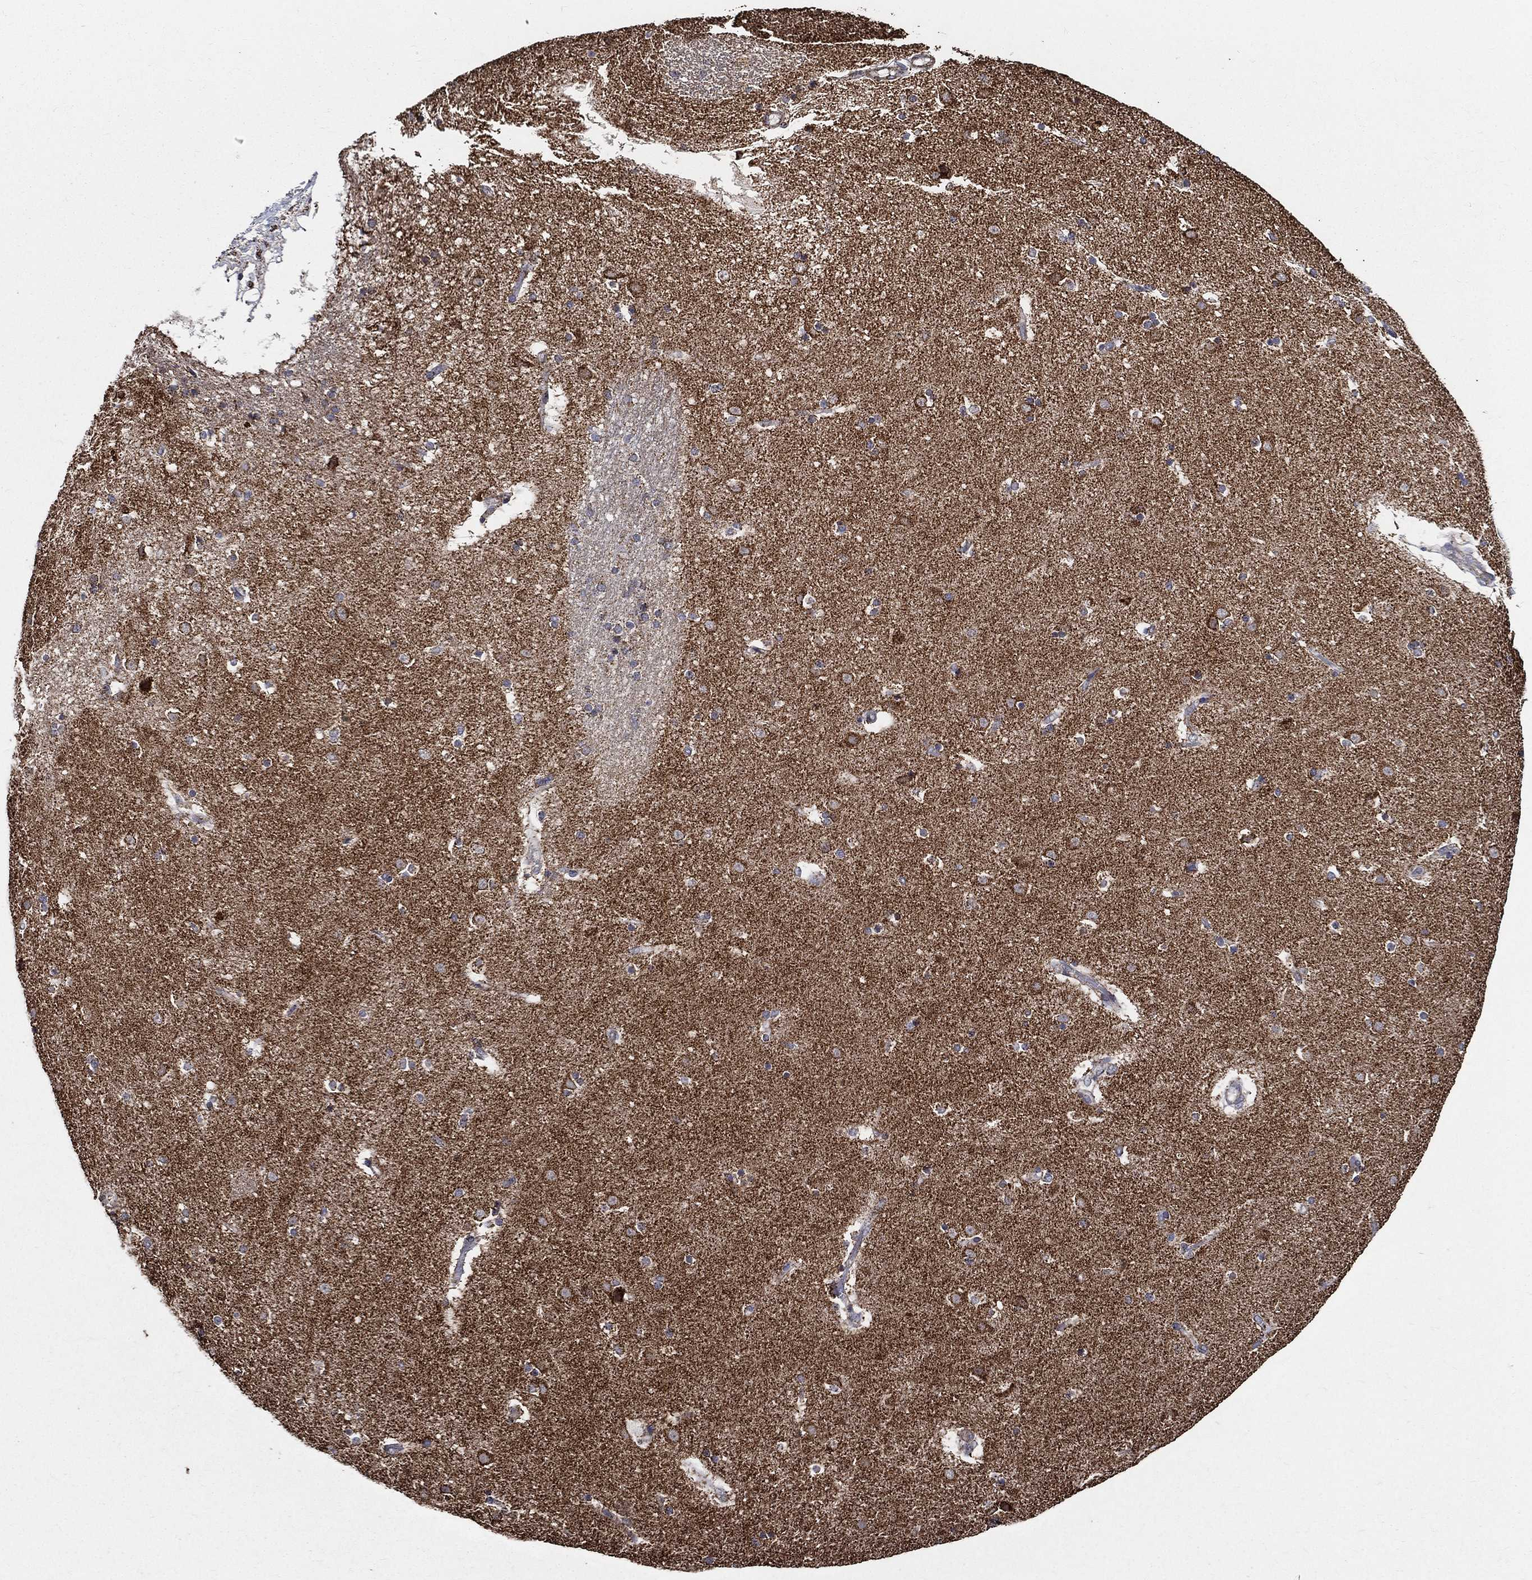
{"staining": {"intensity": "moderate", "quantity": "<25%", "location": "cytoplasmic/membranous"}, "tissue": "caudate", "cell_type": "Glial cells", "image_type": "normal", "snomed": [{"axis": "morphology", "description": "Normal tissue, NOS"}, {"axis": "topography", "description": "Lateral ventricle wall"}], "caption": "Protein staining exhibits moderate cytoplasmic/membranous expression in about <25% of glial cells in normal caudate. (IHC, brightfield microscopy, high magnification).", "gene": "NDUFAB1", "patient": {"sex": "male", "age": 51}}